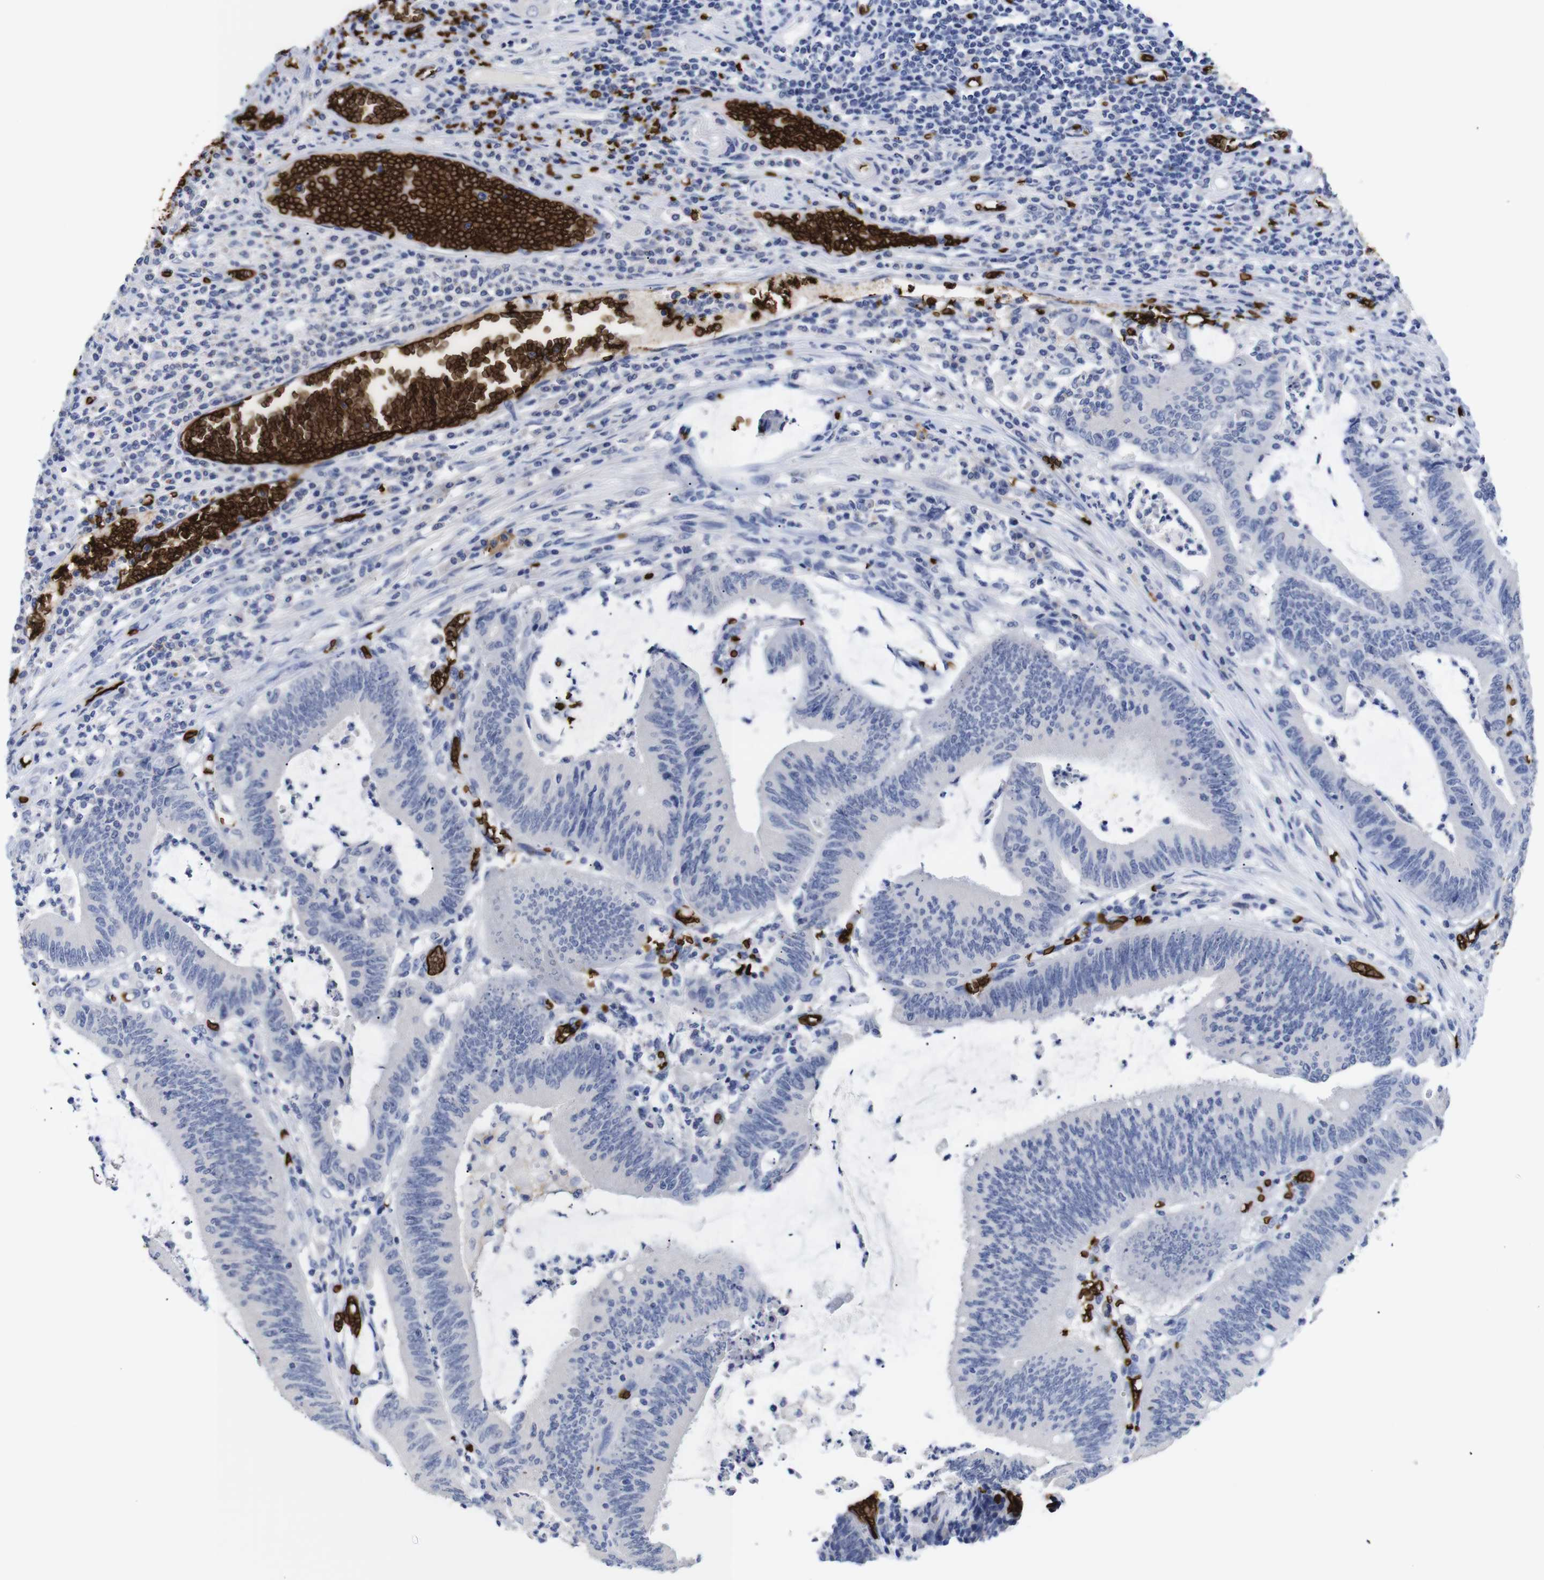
{"staining": {"intensity": "negative", "quantity": "none", "location": "none"}, "tissue": "colorectal cancer", "cell_type": "Tumor cells", "image_type": "cancer", "snomed": [{"axis": "morphology", "description": "Adenocarcinoma, NOS"}, {"axis": "topography", "description": "Rectum"}], "caption": "Colorectal cancer was stained to show a protein in brown. There is no significant positivity in tumor cells. (DAB immunohistochemistry (IHC) with hematoxylin counter stain).", "gene": "S1PR2", "patient": {"sex": "female", "age": 66}}